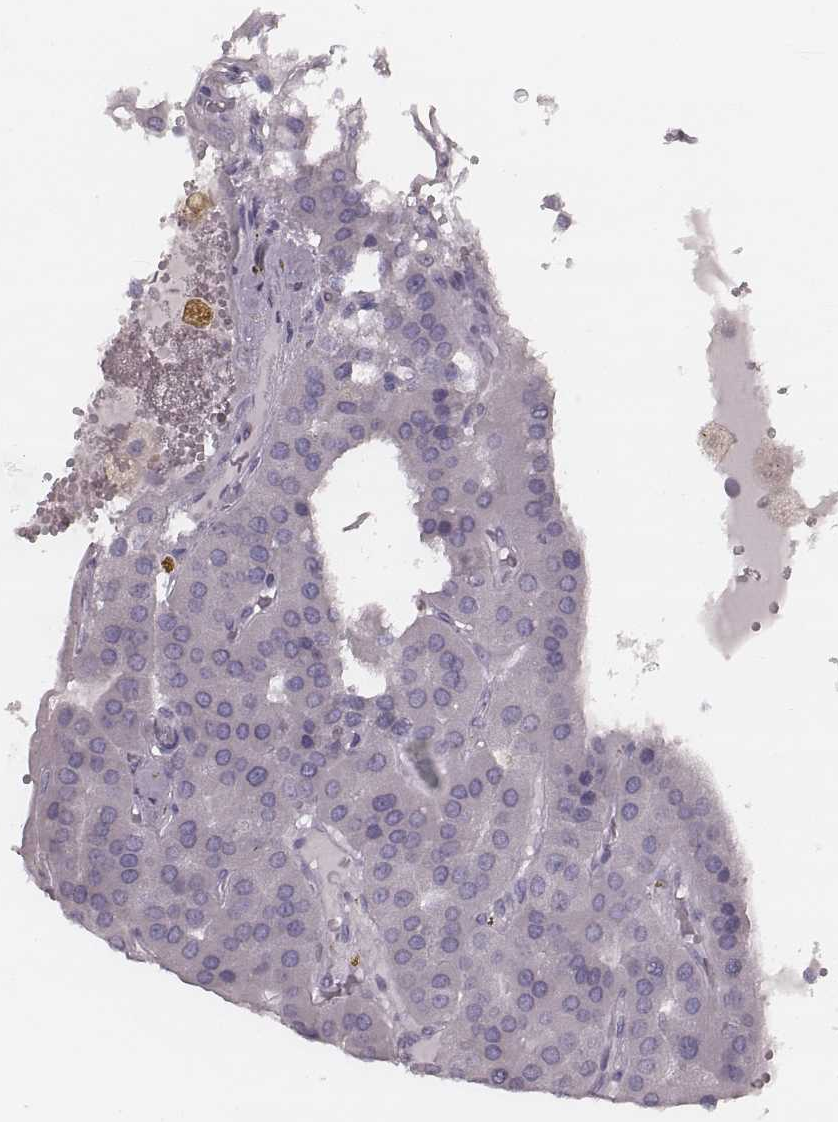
{"staining": {"intensity": "negative", "quantity": "none", "location": "none"}, "tissue": "parathyroid gland", "cell_type": "Glandular cells", "image_type": "normal", "snomed": [{"axis": "morphology", "description": "Normal tissue, NOS"}, {"axis": "morphology", "description": "Adenoma, NOS"}, {"axis": "topography", "description": "Parathyroid gland"}], "caption": "Immunohistochemistry micrograph of benign parathyroid gland: human parathyroid gland stained with DAB demonstrates no significant protein staining in glandular cells. (Stains: DAB (3,3'-diaminobenzidine) immunohistochemistry with hematoxylin counter stain, Microscopy: brightfield microscopy at high magnification).", "gene": "ENSG00000285837", "patient": {"sex": "female", "age": 86}}